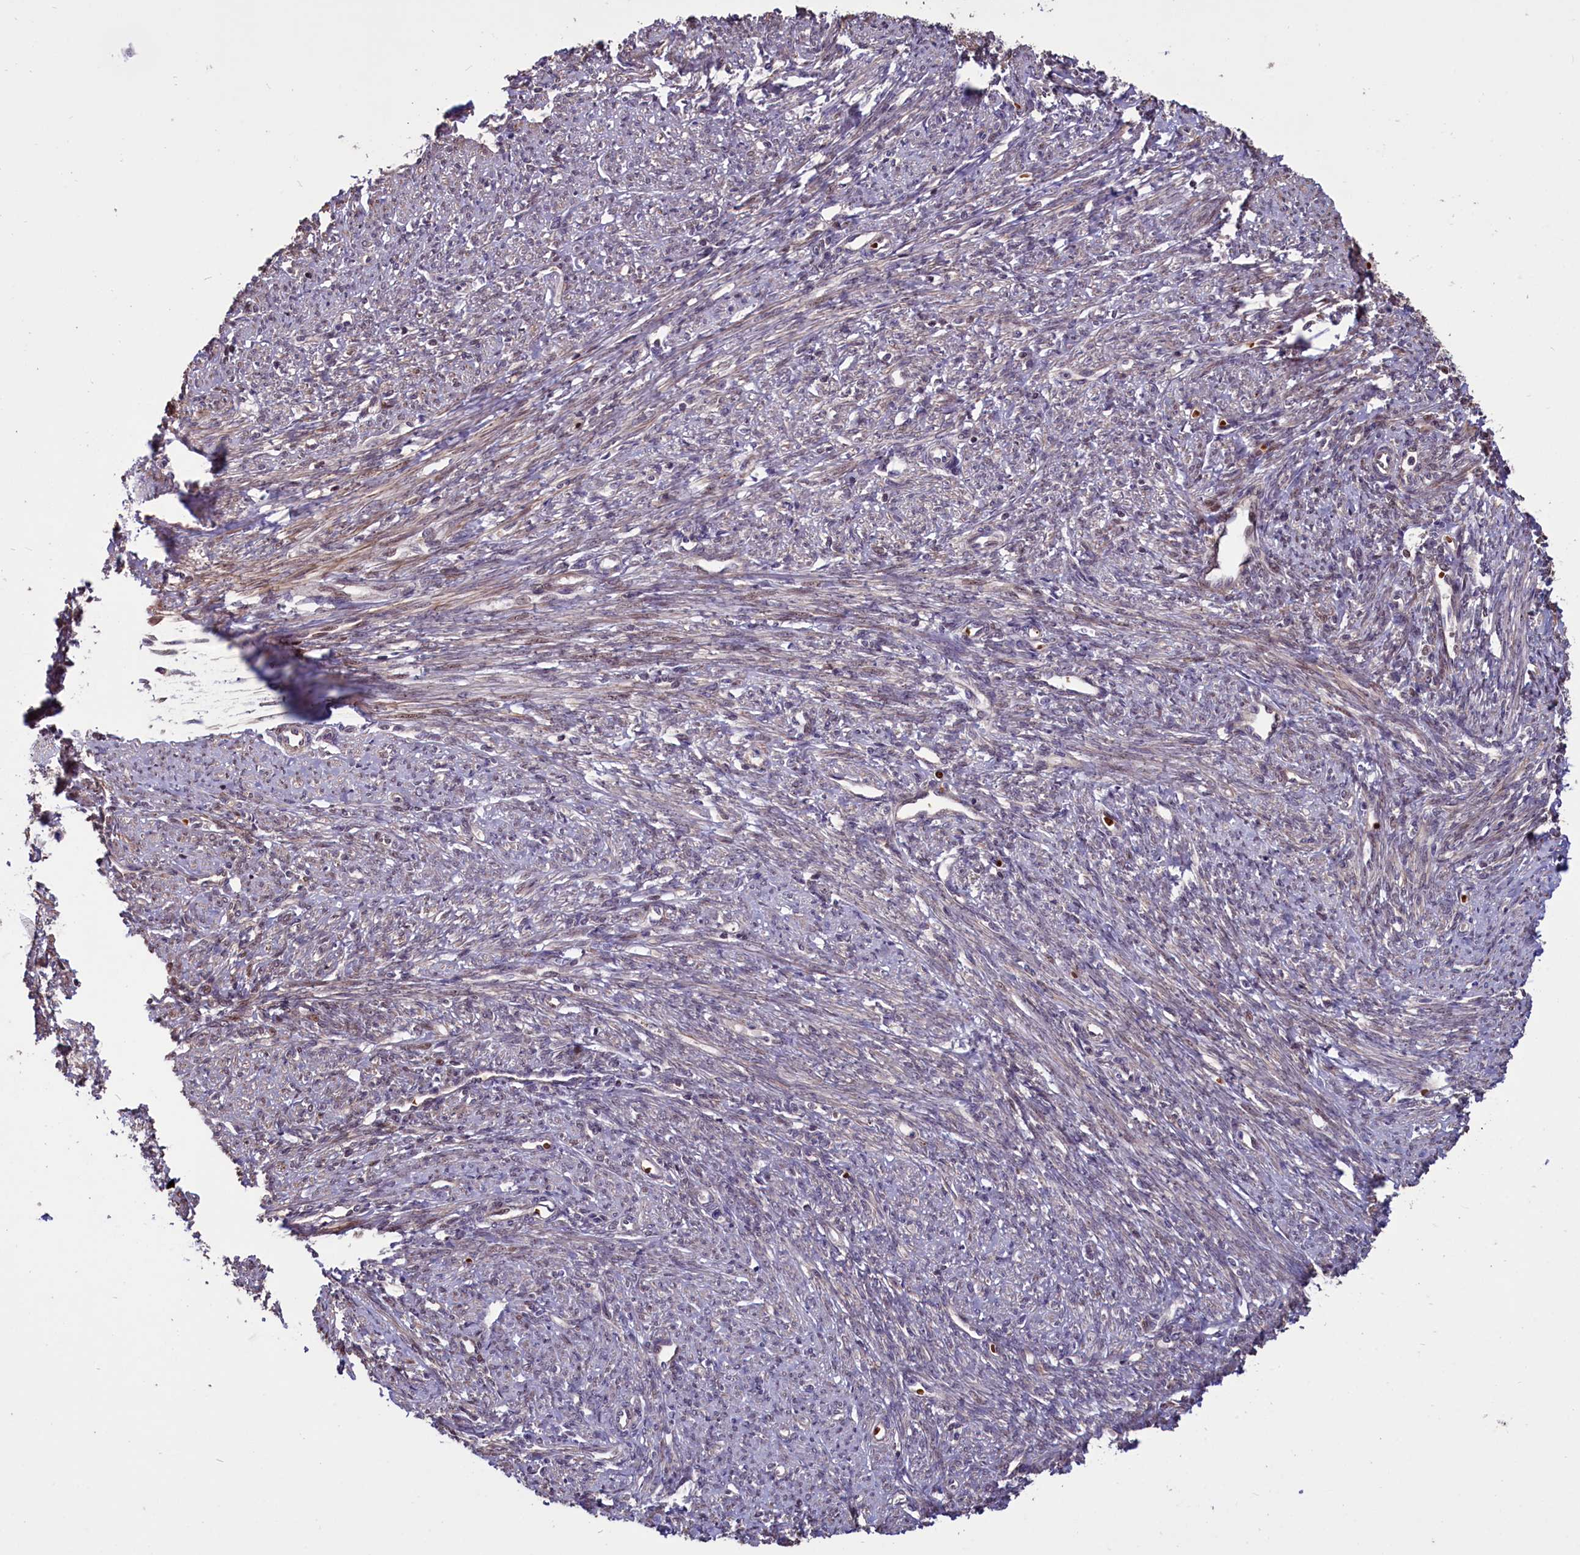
{"staining": {"intensity": "moderate", "quantity": "25%-75%", "location": "cytoplasmic/membranous"}, "tissue": "smooth muscle", "cell_type": "Smooth muscle cells", "image_type": "normal", "snomed": [{"axis": "morphology", "description": "Normal tissue, NOS"}, {"axis": "topography", "description": "Smooth muscle"}, {"axis": "topography", "description": "Uterus"}], "caption": "IHC histopathology image of benign human smooth muscle stained for a protein (brown), which displays medium levels of moderate cytoplasmic/membranous positivity in about 25%-75% of smooth muscle cells.", "gene": "SHFL", "patient": {"sex": "female", "age": 59}}